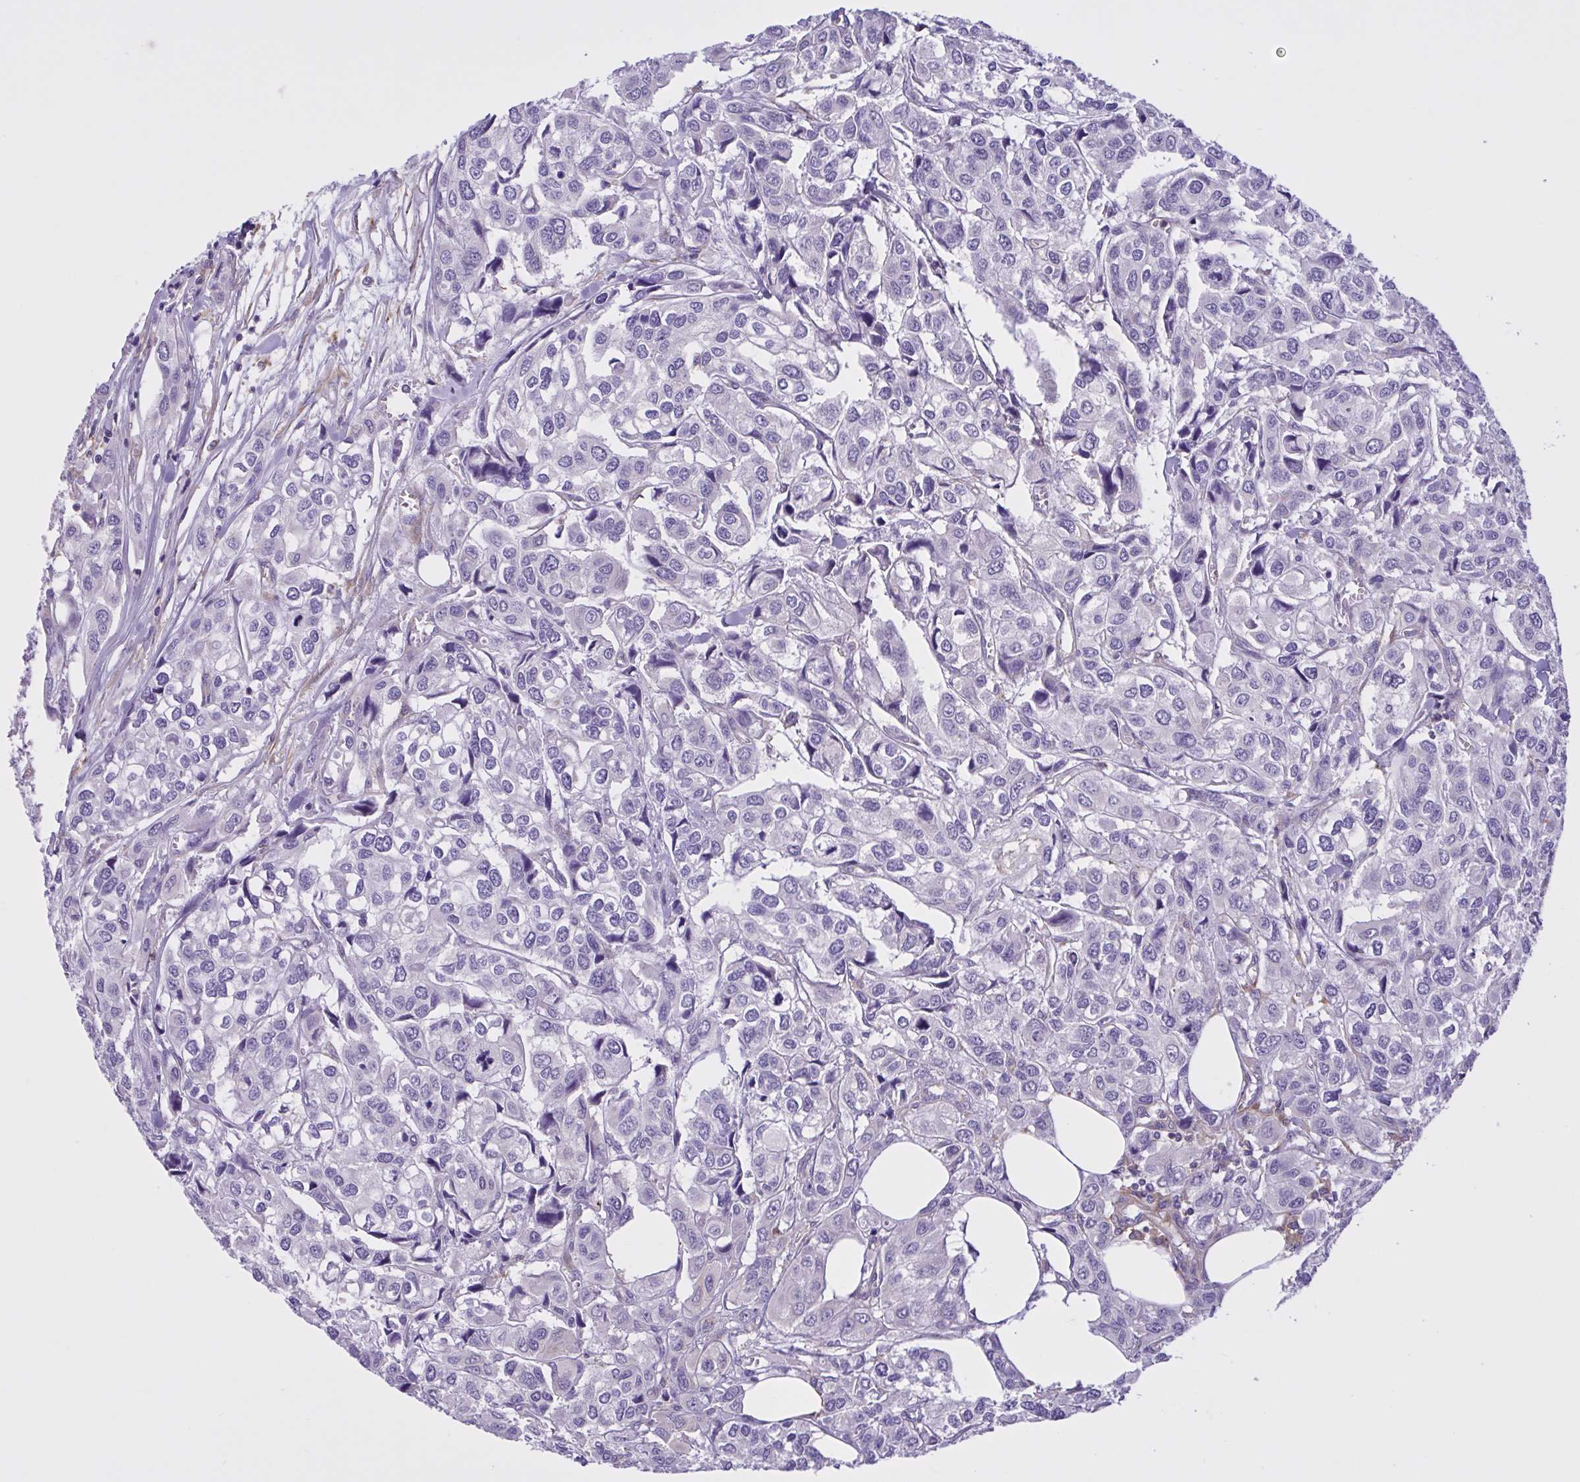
{"staining": {"intensity": "negative", "quantity": "none", "location": "none"}, "tissue": "urothelial cancer", "cell_type": "Tumor cells", "image_type": "cancer", "snomed": [{"axis": "morphology", "description": "Urothelial carcinoma, High grade"}, {"axis": "topography", "description": "Urinary bladder"}], "caption": "This is an IHC image of human high-grade urothelial carcinoma. There is no positivity in tumor cells.", "gene": "OR51M1", "patient": {"sex": "male", "age": 67}}